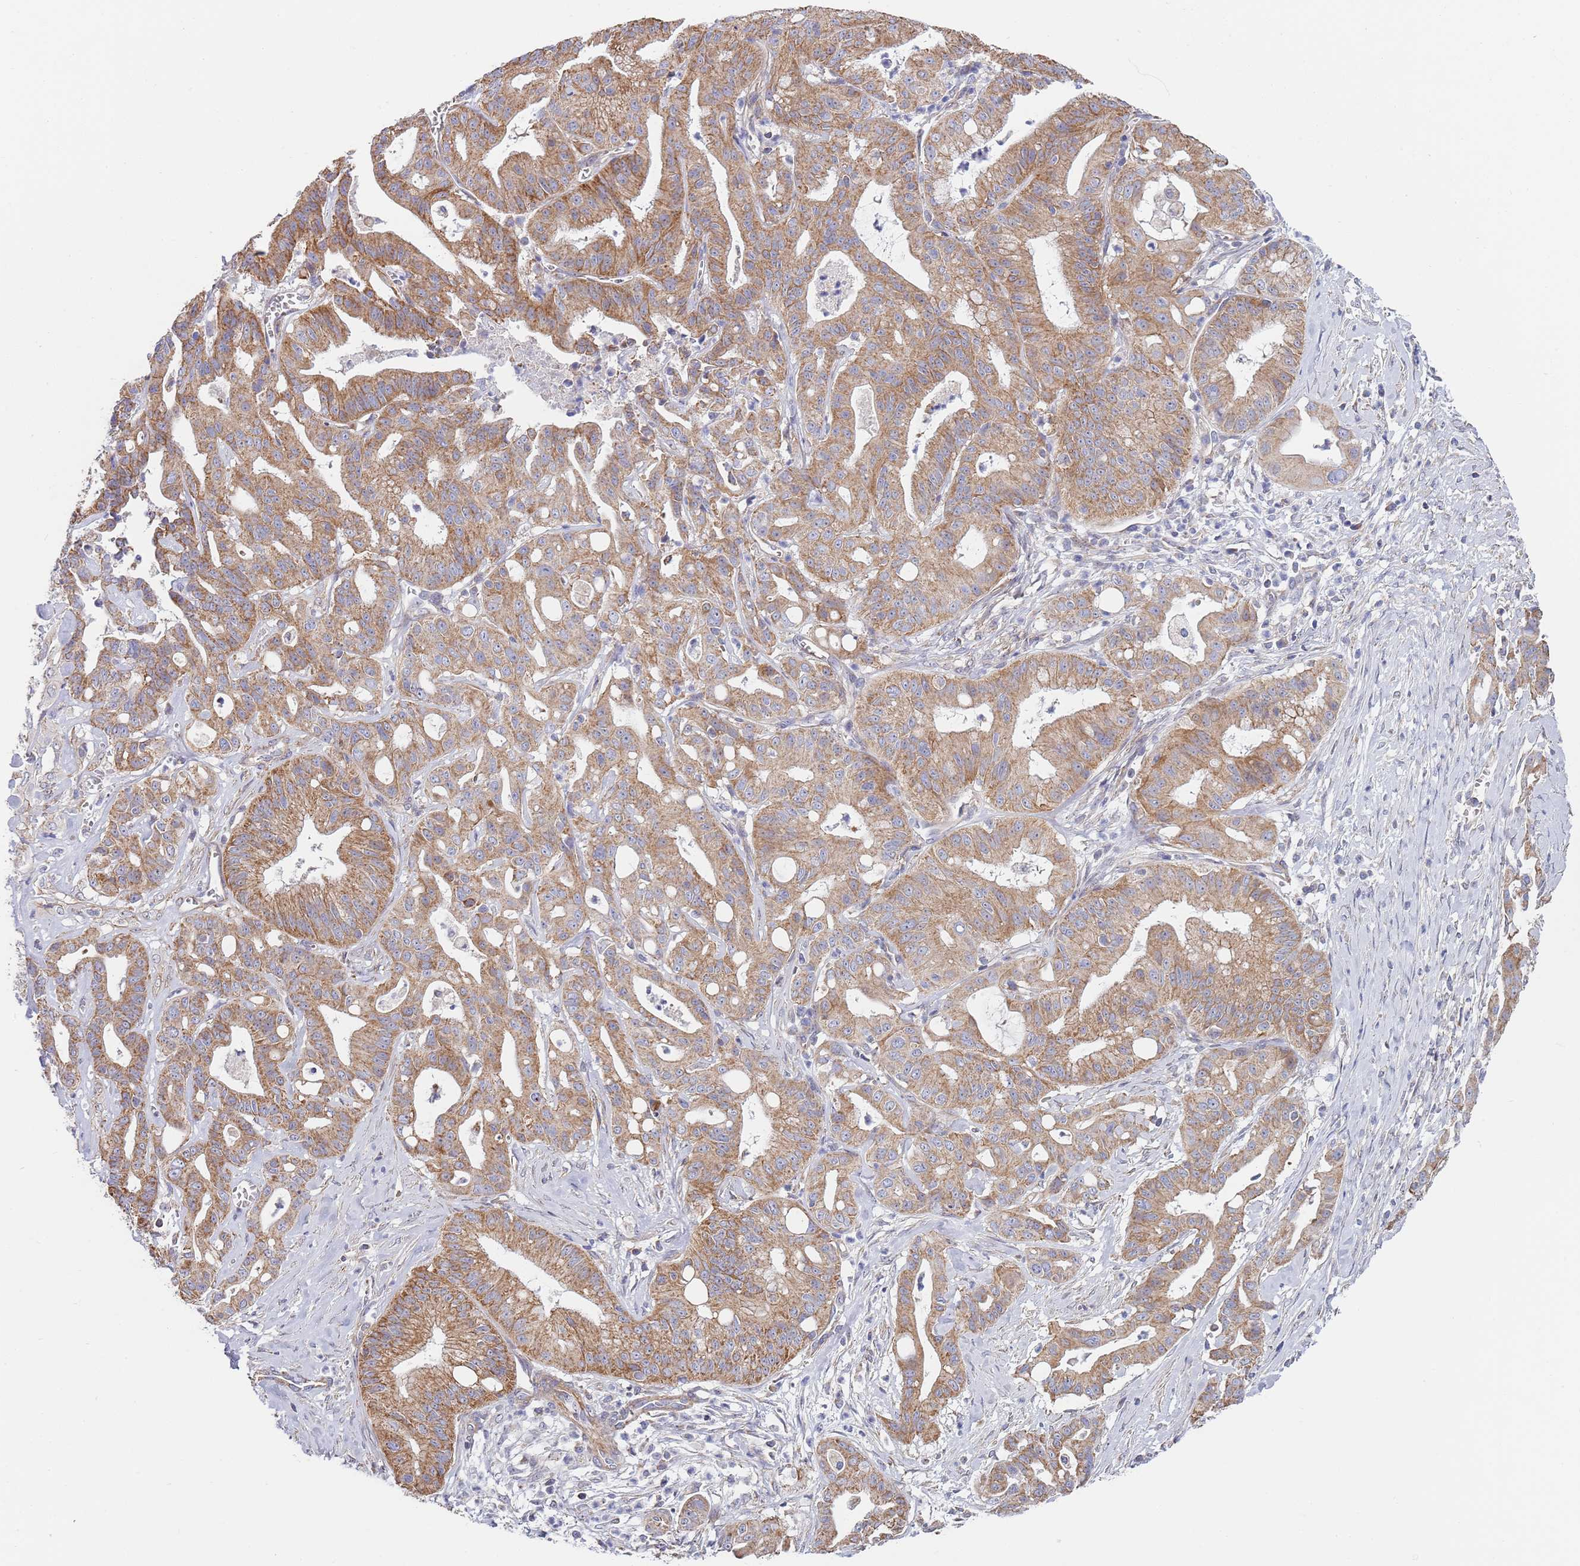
{"staining": {"intensity": "moderate", "quantity": ">75%", "location": "cytoplasmic/membranous"}, "tissue": "ovarian cancer", "cell_type": "Tumor cells", "image_type": "cancer", "snomed": [{"axis": "morphology", "description": "Cystadenocarcinoma, mucinous, NOS"}, {"axis": "topography", "description": "Ovary"}], "caption": "Human ovarian cancer stained with a protein marker displays moderate staining in tumor cells.", "gene": "PWWP3A", "patient": {"sex": "female", "age": 70}}